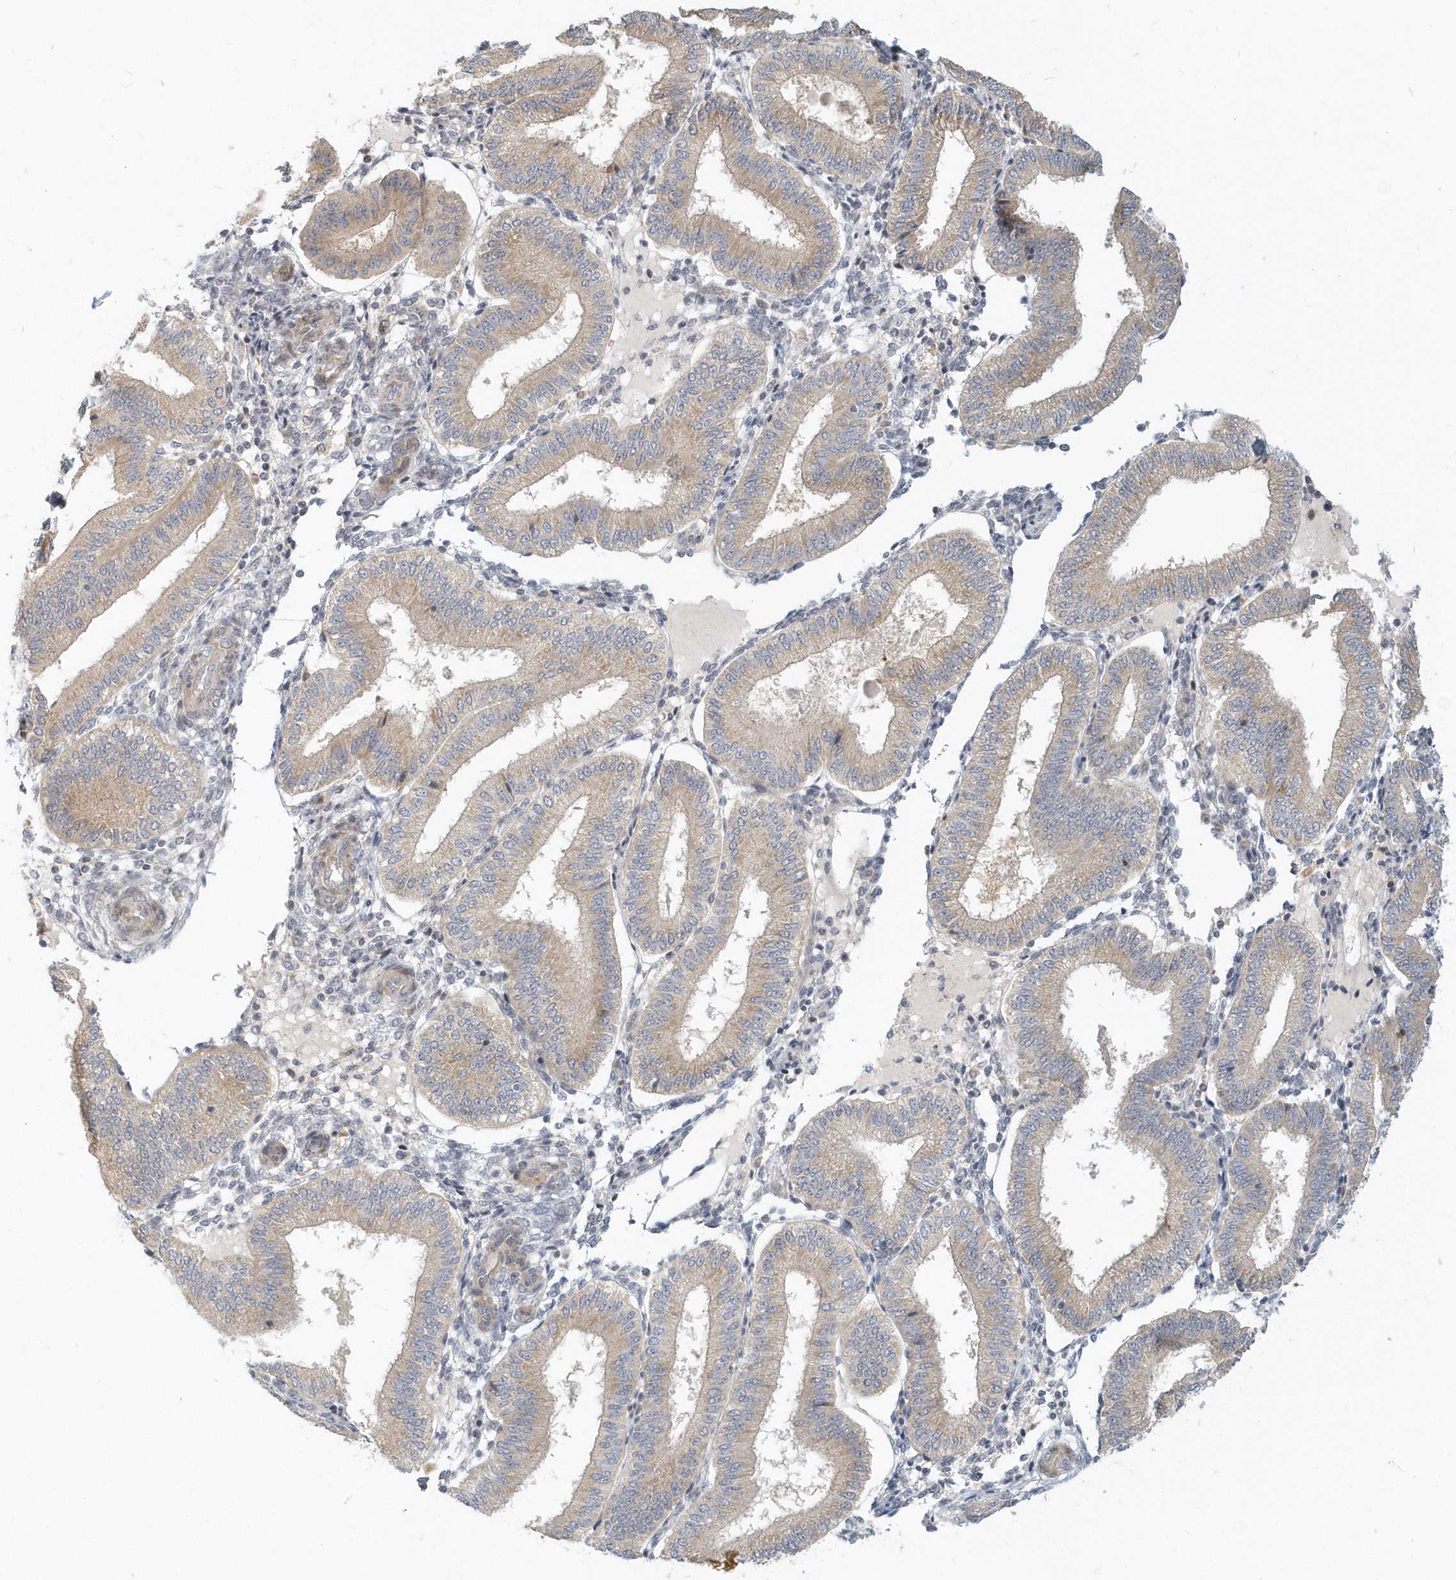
{"staining": {"intensity": "weak", "quantity": "<25%", "location": "cytoplasmic/membranous"}, "tissue": "endometrium", "cell_type": "Cells in endometrial stroma", "image_type": "normal", "snomed": [{"axis": "morphology", "description": "Normal tissue, NOS"}, {"axis": "topography", "description": "Endometrium"}], "caption": "A high-resolution histopathology image shows immunohistochemistry staining of normal endometrium, which exhibits no significant staining in cells in endometrial stroma.", "gene": "NAPB", "patient": {"sex": "female", "age": 39}}